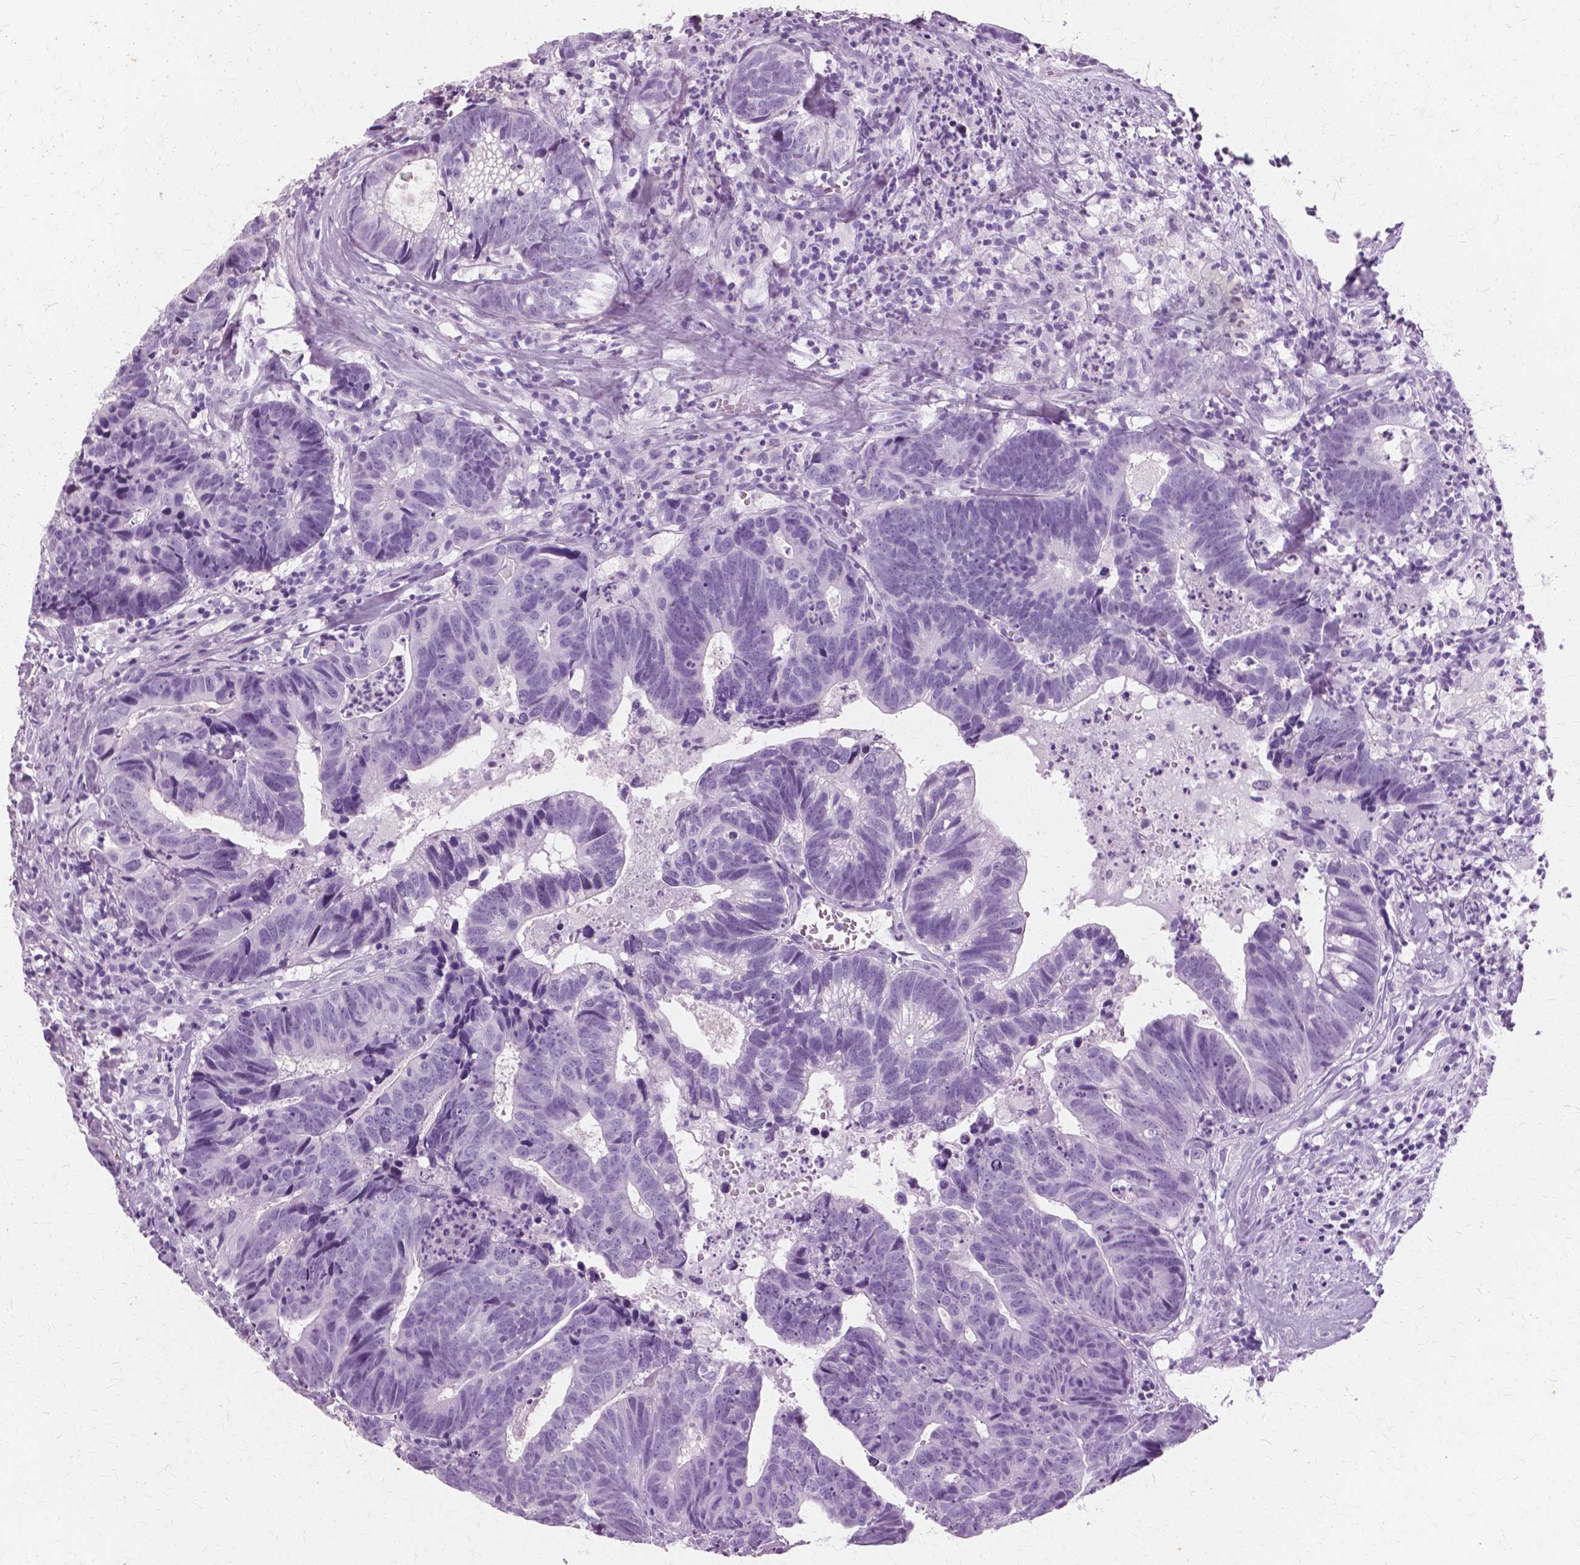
{"staining": {"intensity": "negative", "quantity": "none", "location": "none"}, "tissue": "head and neck cancer", "cell_type": "Tumor cells", "image_type": "cancer", "snomed": [{"axis": "morphology", "description": "Adenocarcinoma, NOS"}, {"axis": "topography", "description": "Head-Neck"}], "caption": "Tumor cells show no significant protein positivity in head and neck cancer (adenocarcinoma). The staining was performed using DAB (3,3'-diaminobenzidine) to visualize the protein expression in brown, while the nuclei were stained in blue with hematoxylin (Magnification: 20x).", "gene": "SFTPD", "patient": {"sex": "male", "age": 62}}